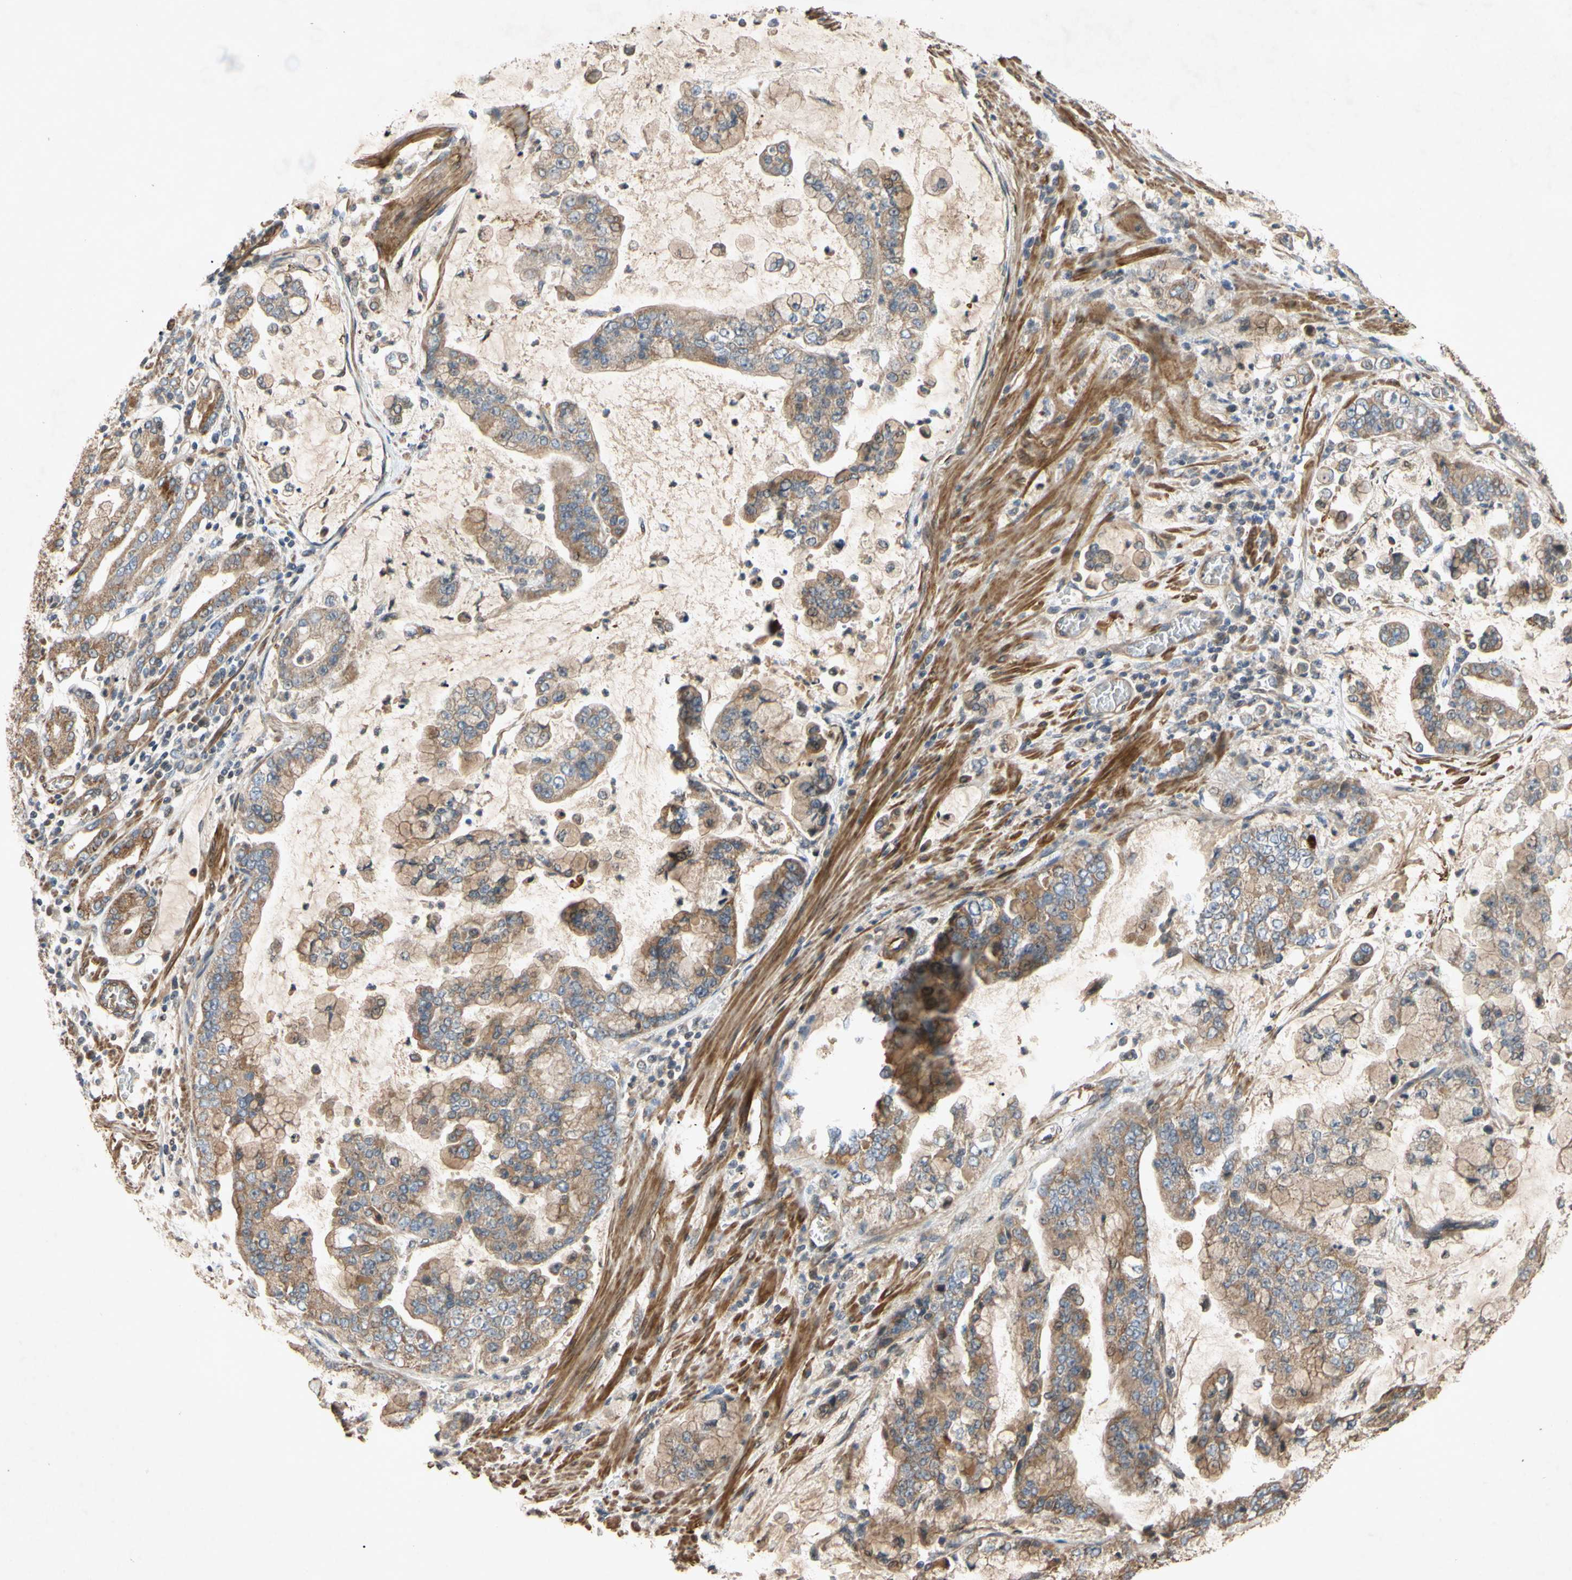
{"staining": {"intensity": "moderate", "quantity": ">75%", "location": "cytoplasmic/membranous"}, "tissue": "stomach cancer", "cell_type": "Tumor cells", "image_type": "cancer", "snomed": [{"axis": "morphology", "description": "Normal tissue, NOS"}, {"axis": "morphology", "description": "Adenocarcinoma, NOS"}, {"axis": "topography", "description": "Stomach, upper"}, {"axis": "topography", "description": "Stomach"}], "caption": "Human stomach cancer stained with a brown dye exhibits moderate cytoplasmic/membranous positive staining in about >75% of tumor cells.", "gene": "PARD6A", "patient": {"sex": "male", "age": 76}}